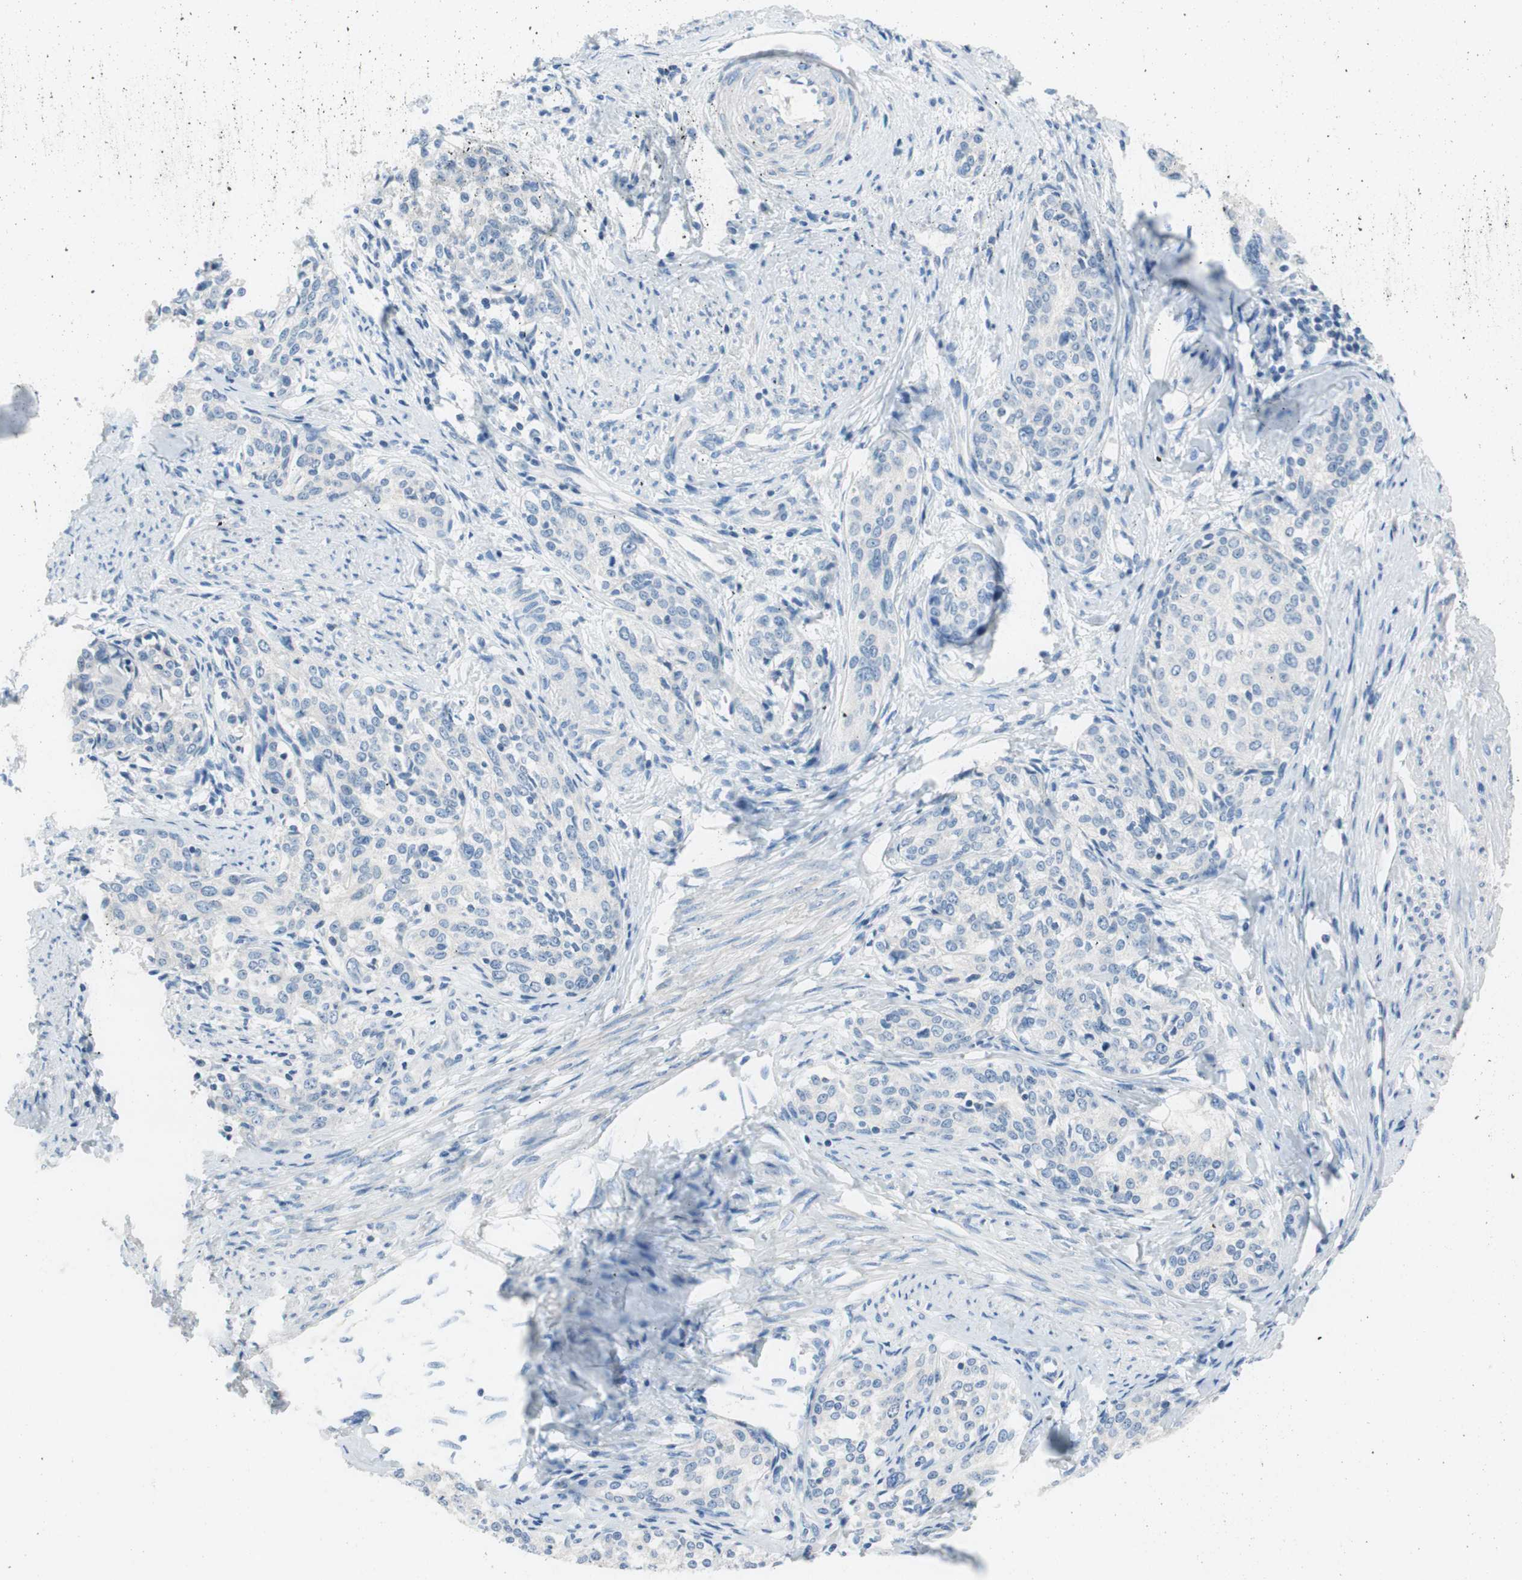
{"staining": {"intensity": "negative", "quantity": "none", "location": "none"}, "tissue": "cervical cancer", "cell_type": "Tumor cells", "image_type": "cancer", "snomed": [{"axis": "morphology", "description": "Squamous cell carcinoma, NOS"}, {"axis": "morphology", "description": "Adenocarcinoma, NOS"}, {"axis": "topography", "description": "Cervix"}], "caption": "Immunohistochemistry (IHC) of cervical squamous cell carcinoma shows no expression in tumor cells.", "gene": "EVA1A", "patient": {"sex": "female", "age": 52}}